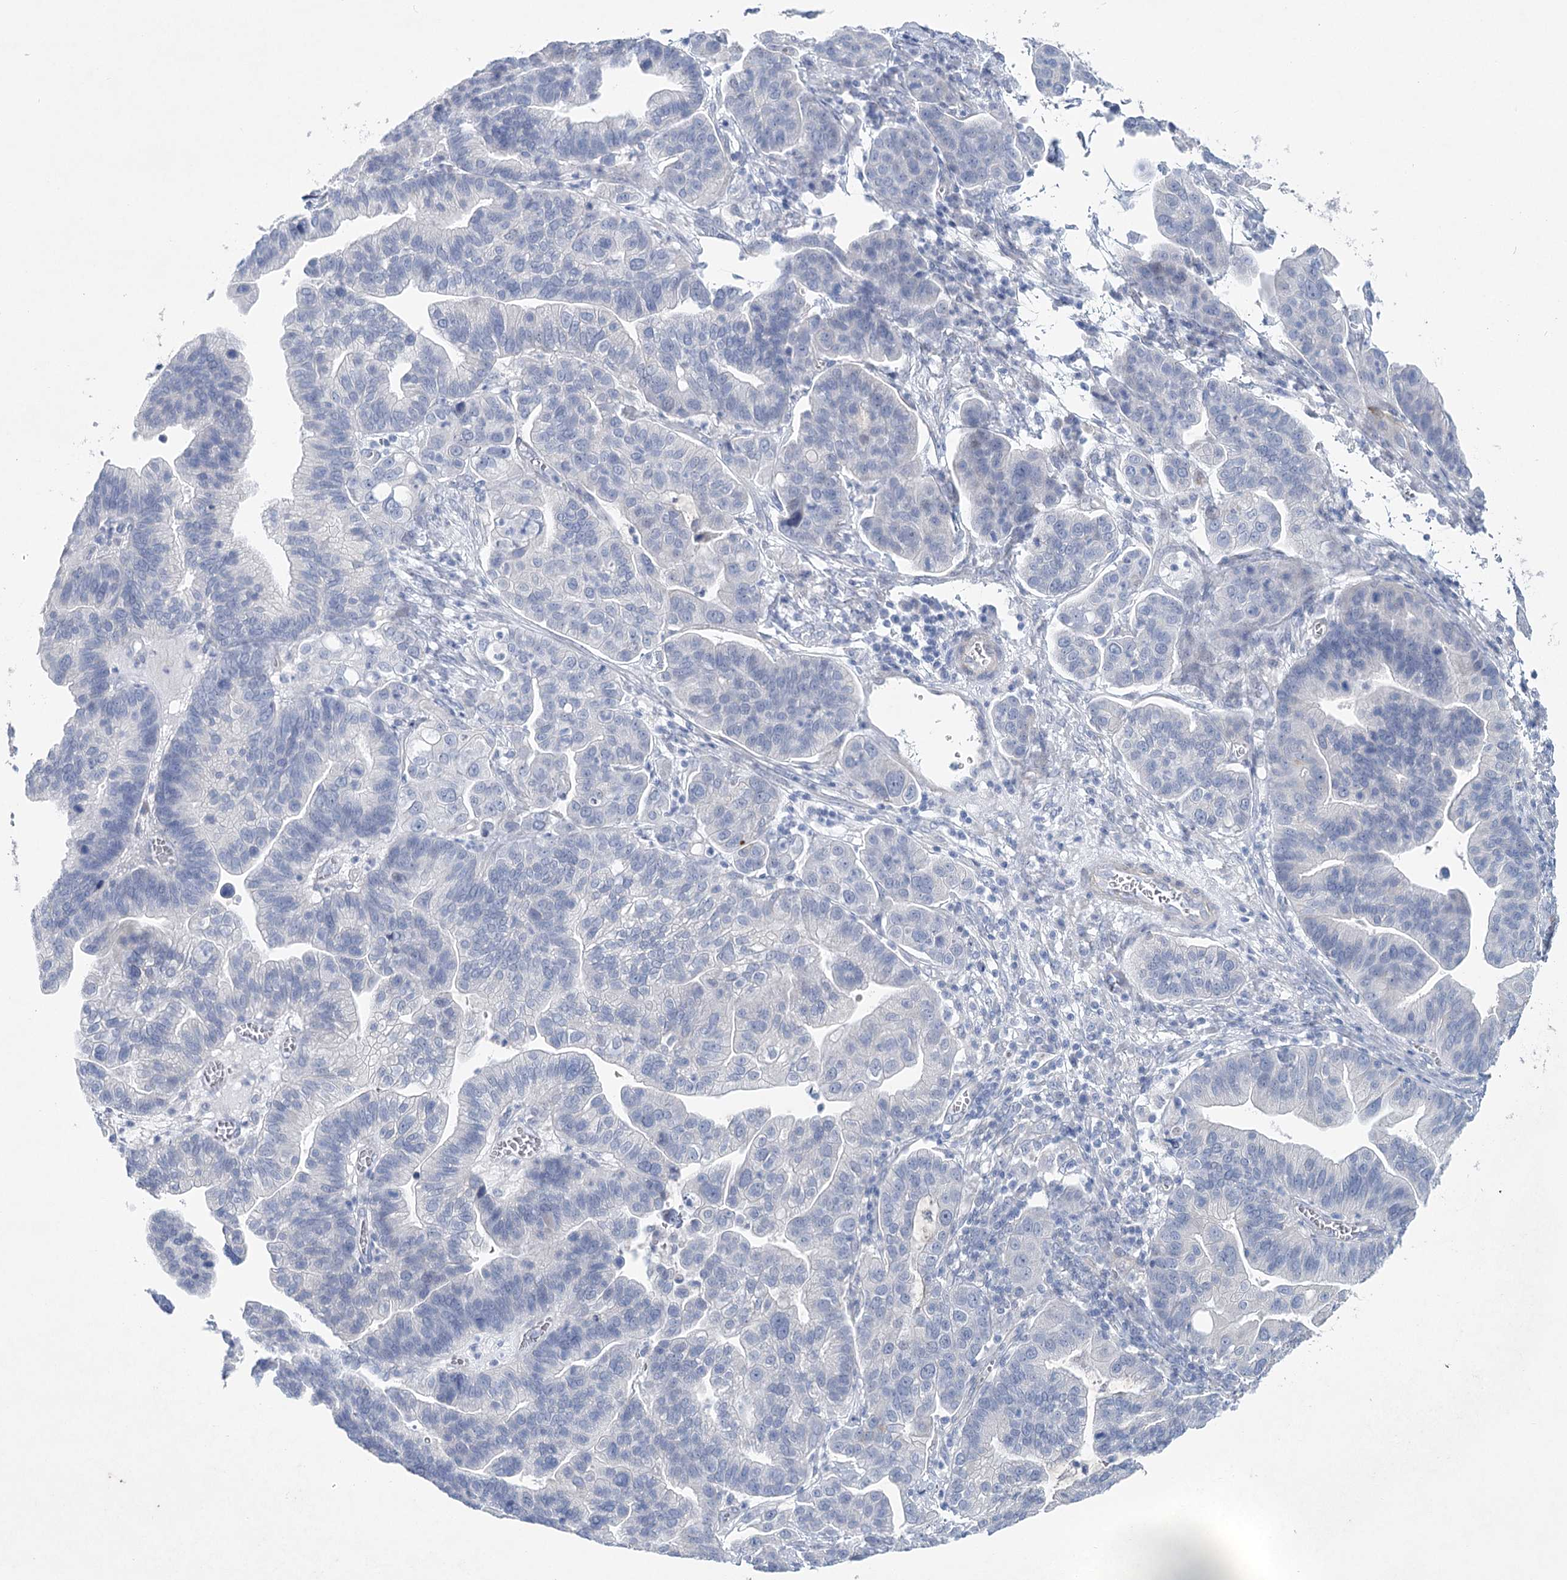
{"staining": {"intensity": "negative", "quantity": "none", "location": "none"}, "tissue": "ovarian cancer", "cell_type": "Tumor cells", "image_type": "cancer", "snomed": [{"axis": "morphology", "description": "Cystadenocarcinoma, serous, NOS"}, {"axis": "topography", "description": "Ovary"}], "caption": "Immunohistochemical staining of human serous cystadenocarcinoma (ovarian) shows no significant expression in tumor cells.", "gene": "CCDC88A", "patient": {"sex": "female", "age": 56}}